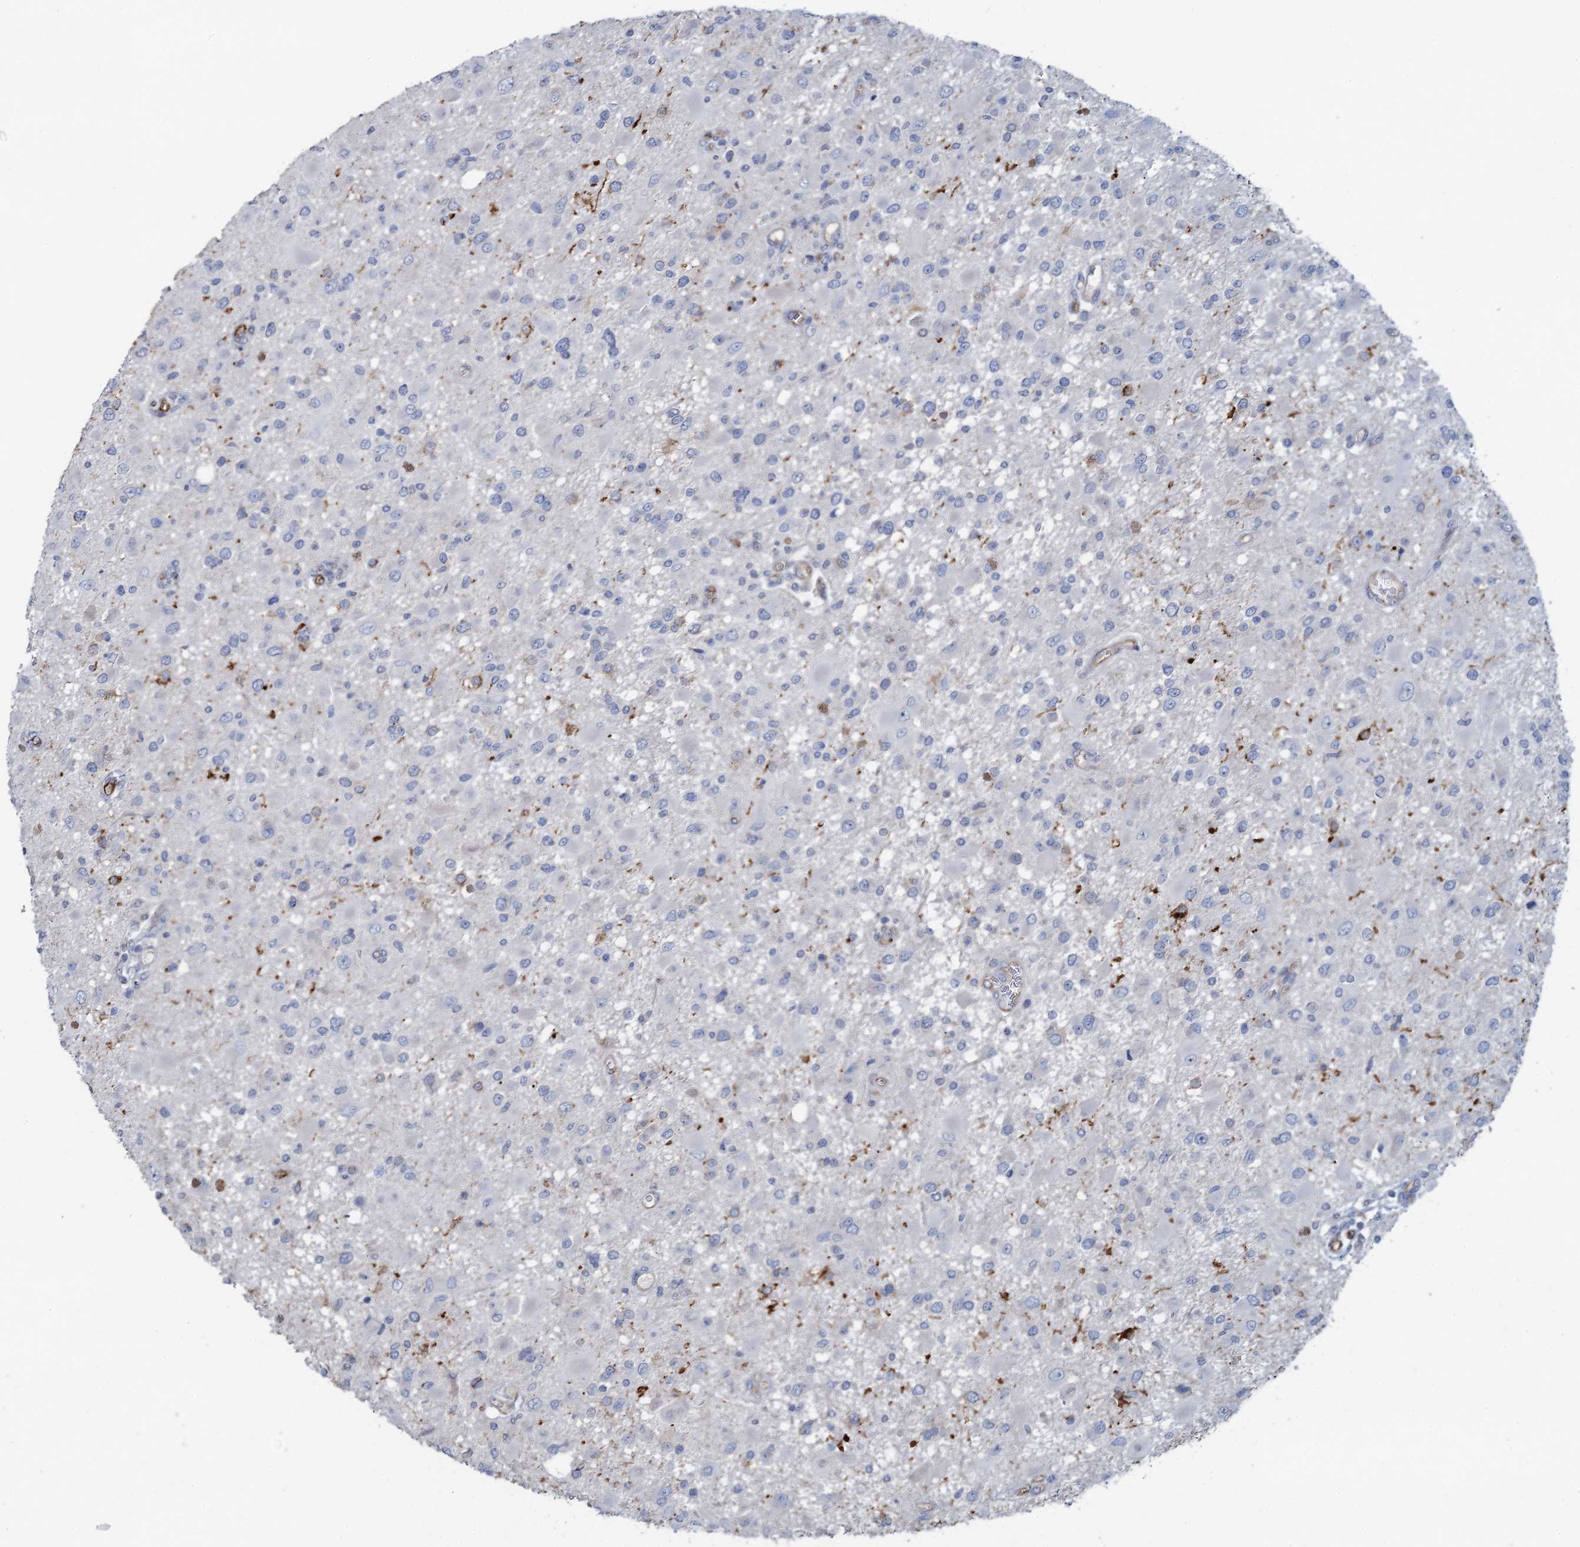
{"staining": {"intensity": "negative", "quantity": "none", "location": "none"}, "tissue": "glioma", "cell_type": "Tumor cells", "image_type": "cancer", "snomed": [{"axis": "morphology", "description": "Glioma, malignant, High grade"}, {"axis": "topography", "description": "Brain"}], "caption": "A histopathology image of glioma stained for a protein shows no brown staining in tumor cells.", "gene": "PLLP", "patient": {"sex": "male", "age": 53}}